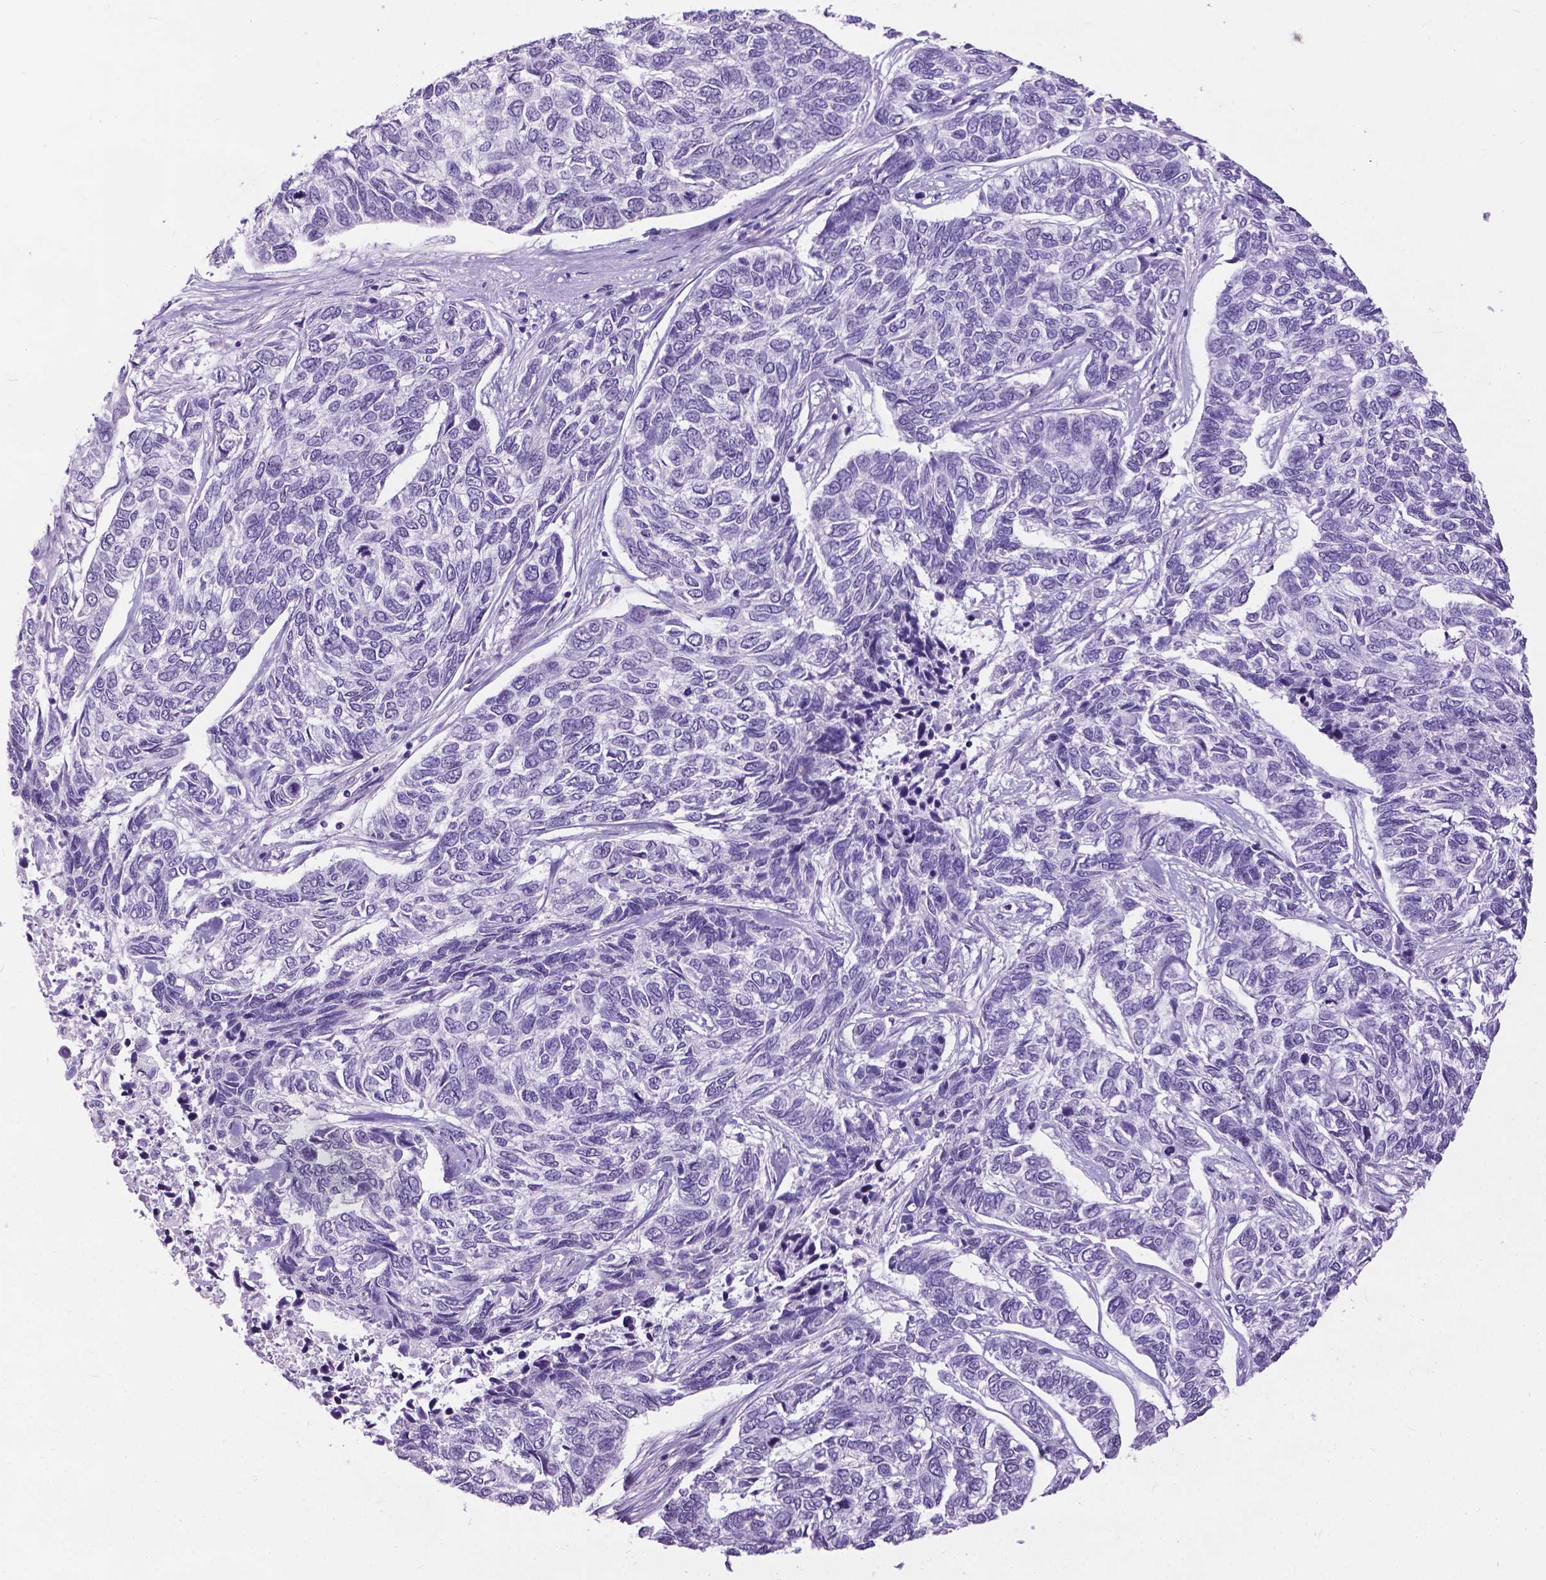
{"staining": {"intensity": "negative", "quantity": "none", "location": "none"}, "tissue": "skin cancer", "cell_type": "Tumor cells", "image_type": "cancer", "snomed": [{"axis": "morphology", "description": "Basal cell carcinoma"}, {"axis": "topography", "description": "Skin"}], "caption": "A high-resolution image shows IHC staining of basal cell carcinoma (skin), which shows no significant positivity in tumor cells.", "gene": "PROB1", "patient": {"sex": "female", "age": 65}}